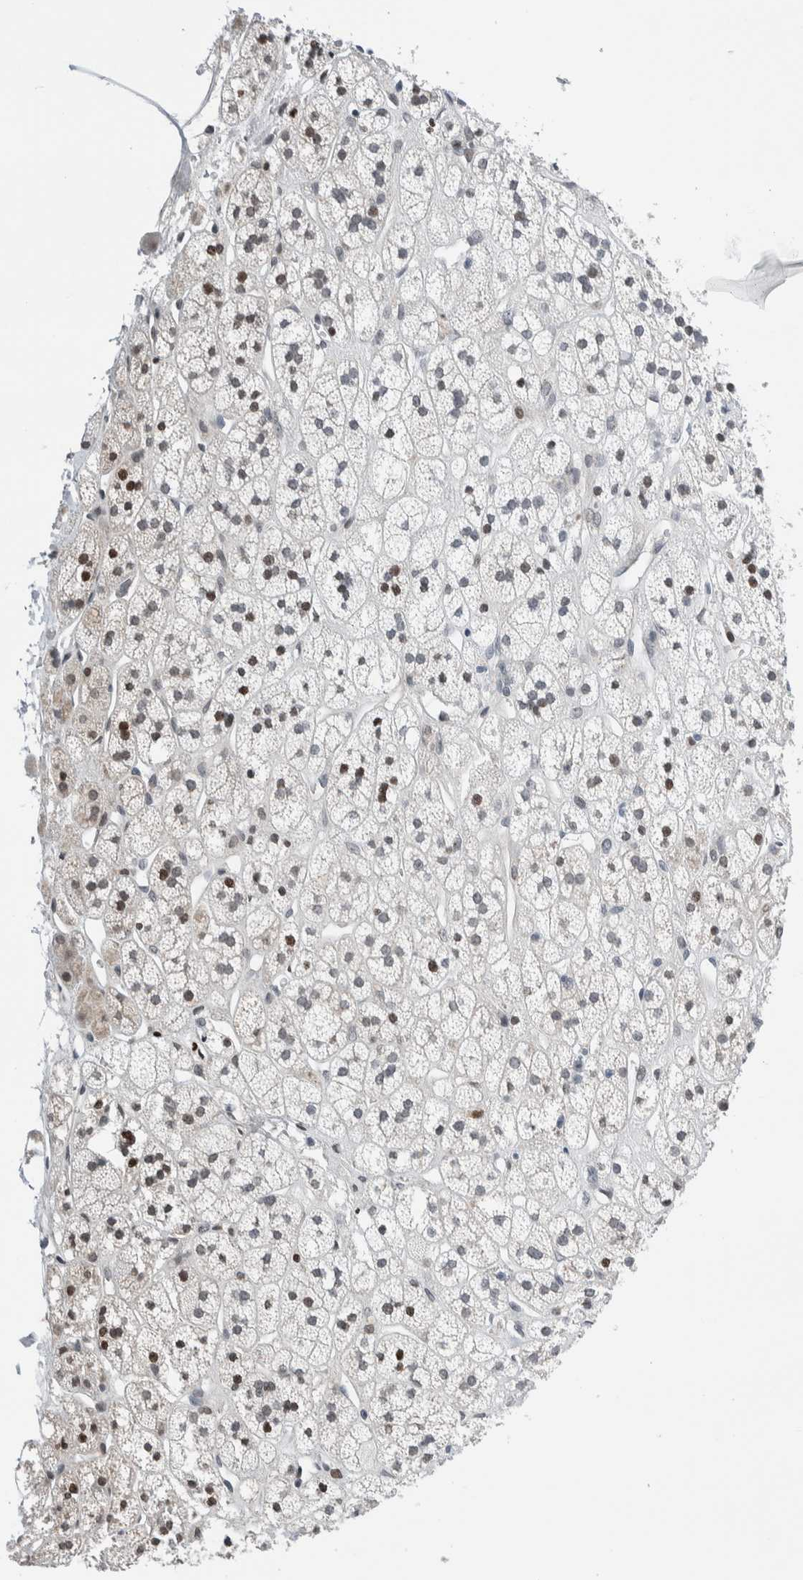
{"staining": {"intensity": "weak", "quantity": "<25%", "location": "cytoplasmic/membranous,nuclear"}, "tissue": "adrenal gland", "cell_type": "Glandular cells", "image_type": "normal", "snomed": [{"axis": "morphology", "description": "Normal tissue, NOS"}, {"axis": "topography", "description": "Adrenal gland"}], "caption": "Immunohistochemical staining of unremarkable human adrenal gland exhibits no significant expression in glandular cells.", "gene": "NEUROD1", "patient": {"sex": "male", "age": 56}}